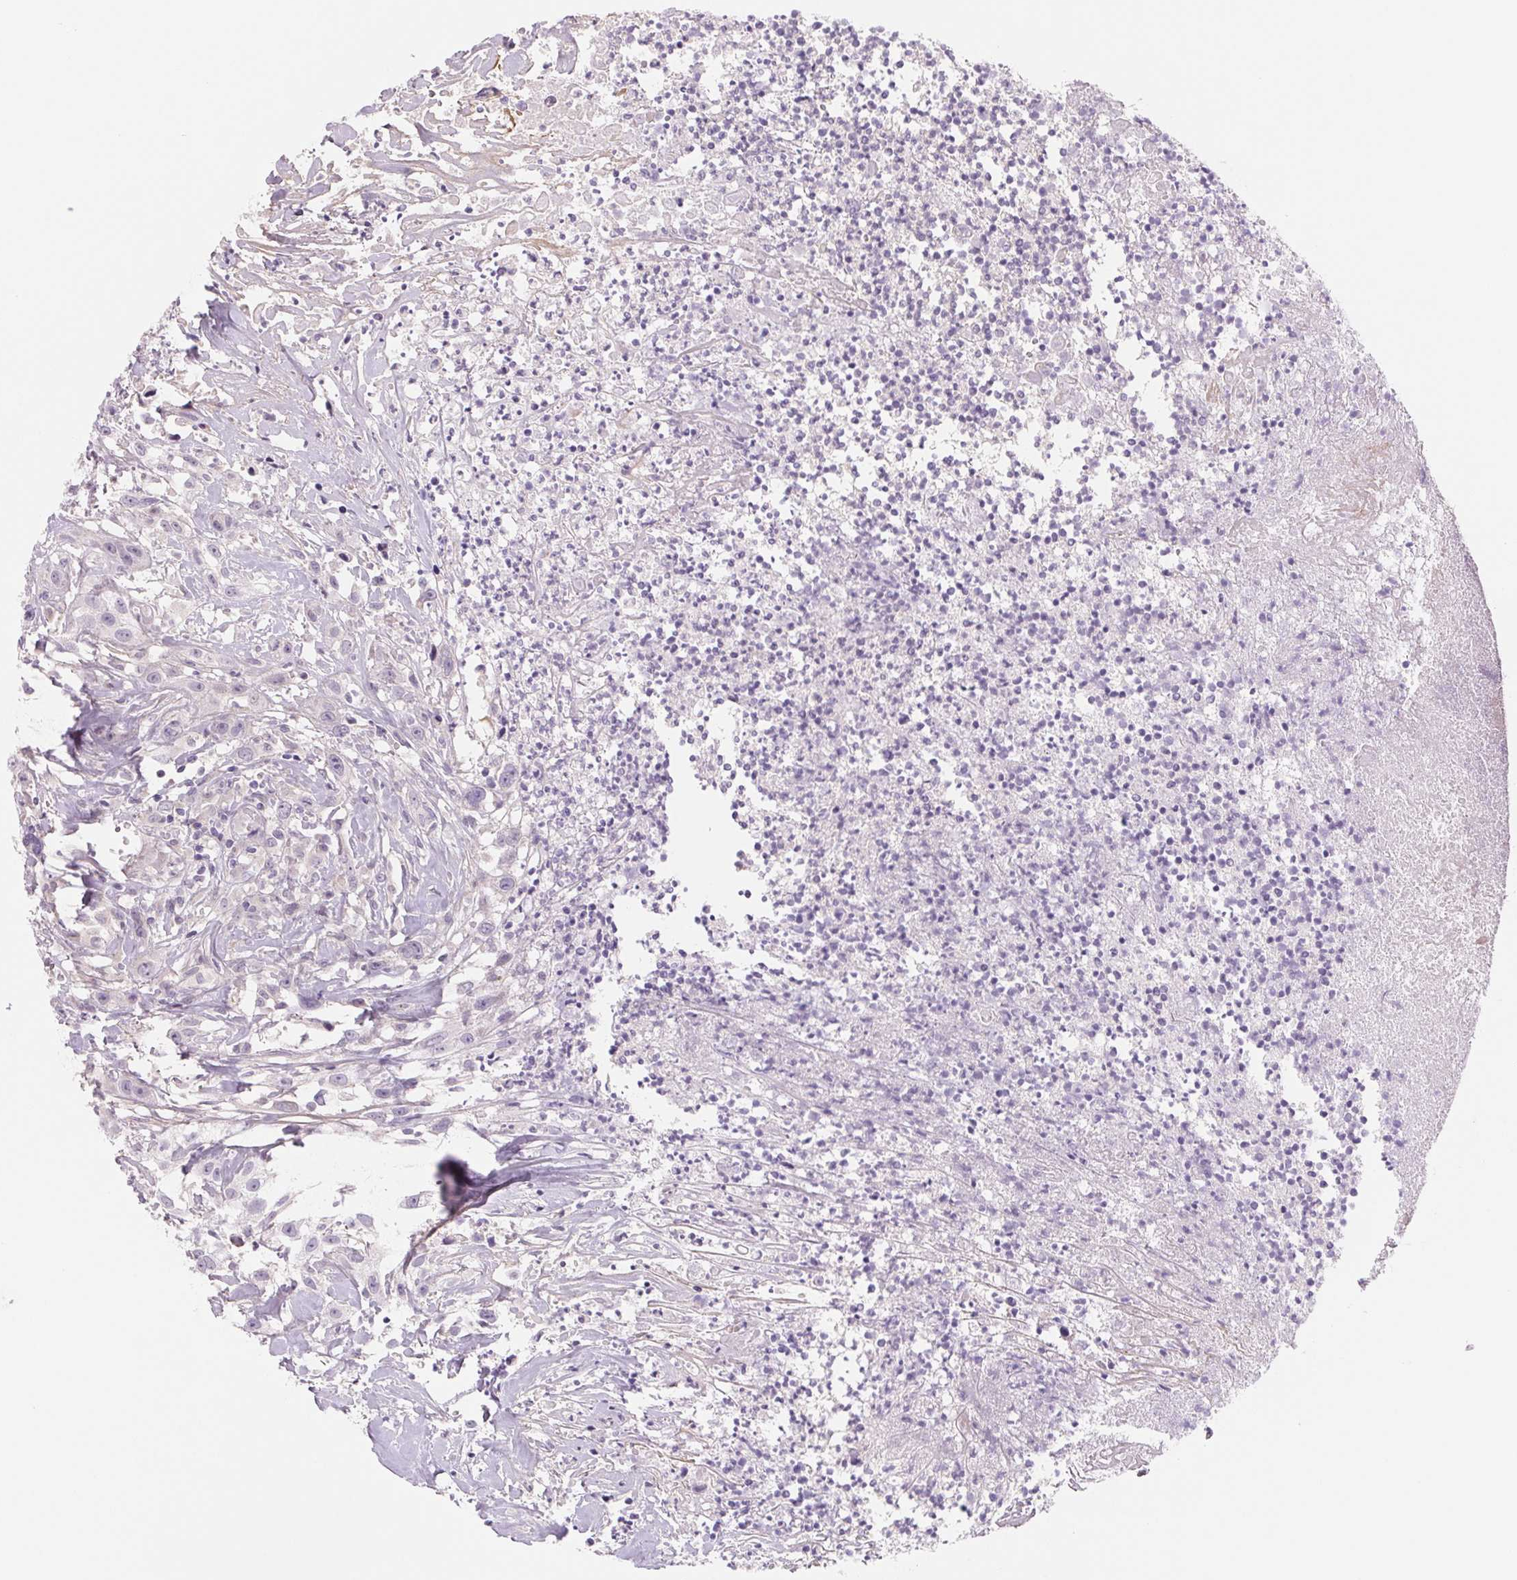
{"staining": {"intensity": "negative", "quantity": "none", "location": "none"}, "tissue": "head and neck cancer", "cell_type": "Tumor cells", "image_type": "cancer", "snomed": [{"axis": "morphology", "description": "Squamous cell carcinoma, NOS"}, {"axis": "topography", "description": "Head-Neck"}], "caption": "High power microscopy photomicrograph of an IHC photomicrograph of head and neck cancer (squamous cell carcinoma), revealing no significant expression in tumor cells. Nuclei are stained in blue.", "gene": "CCDC168", "patient": {"sex": "male", "age": 57}}